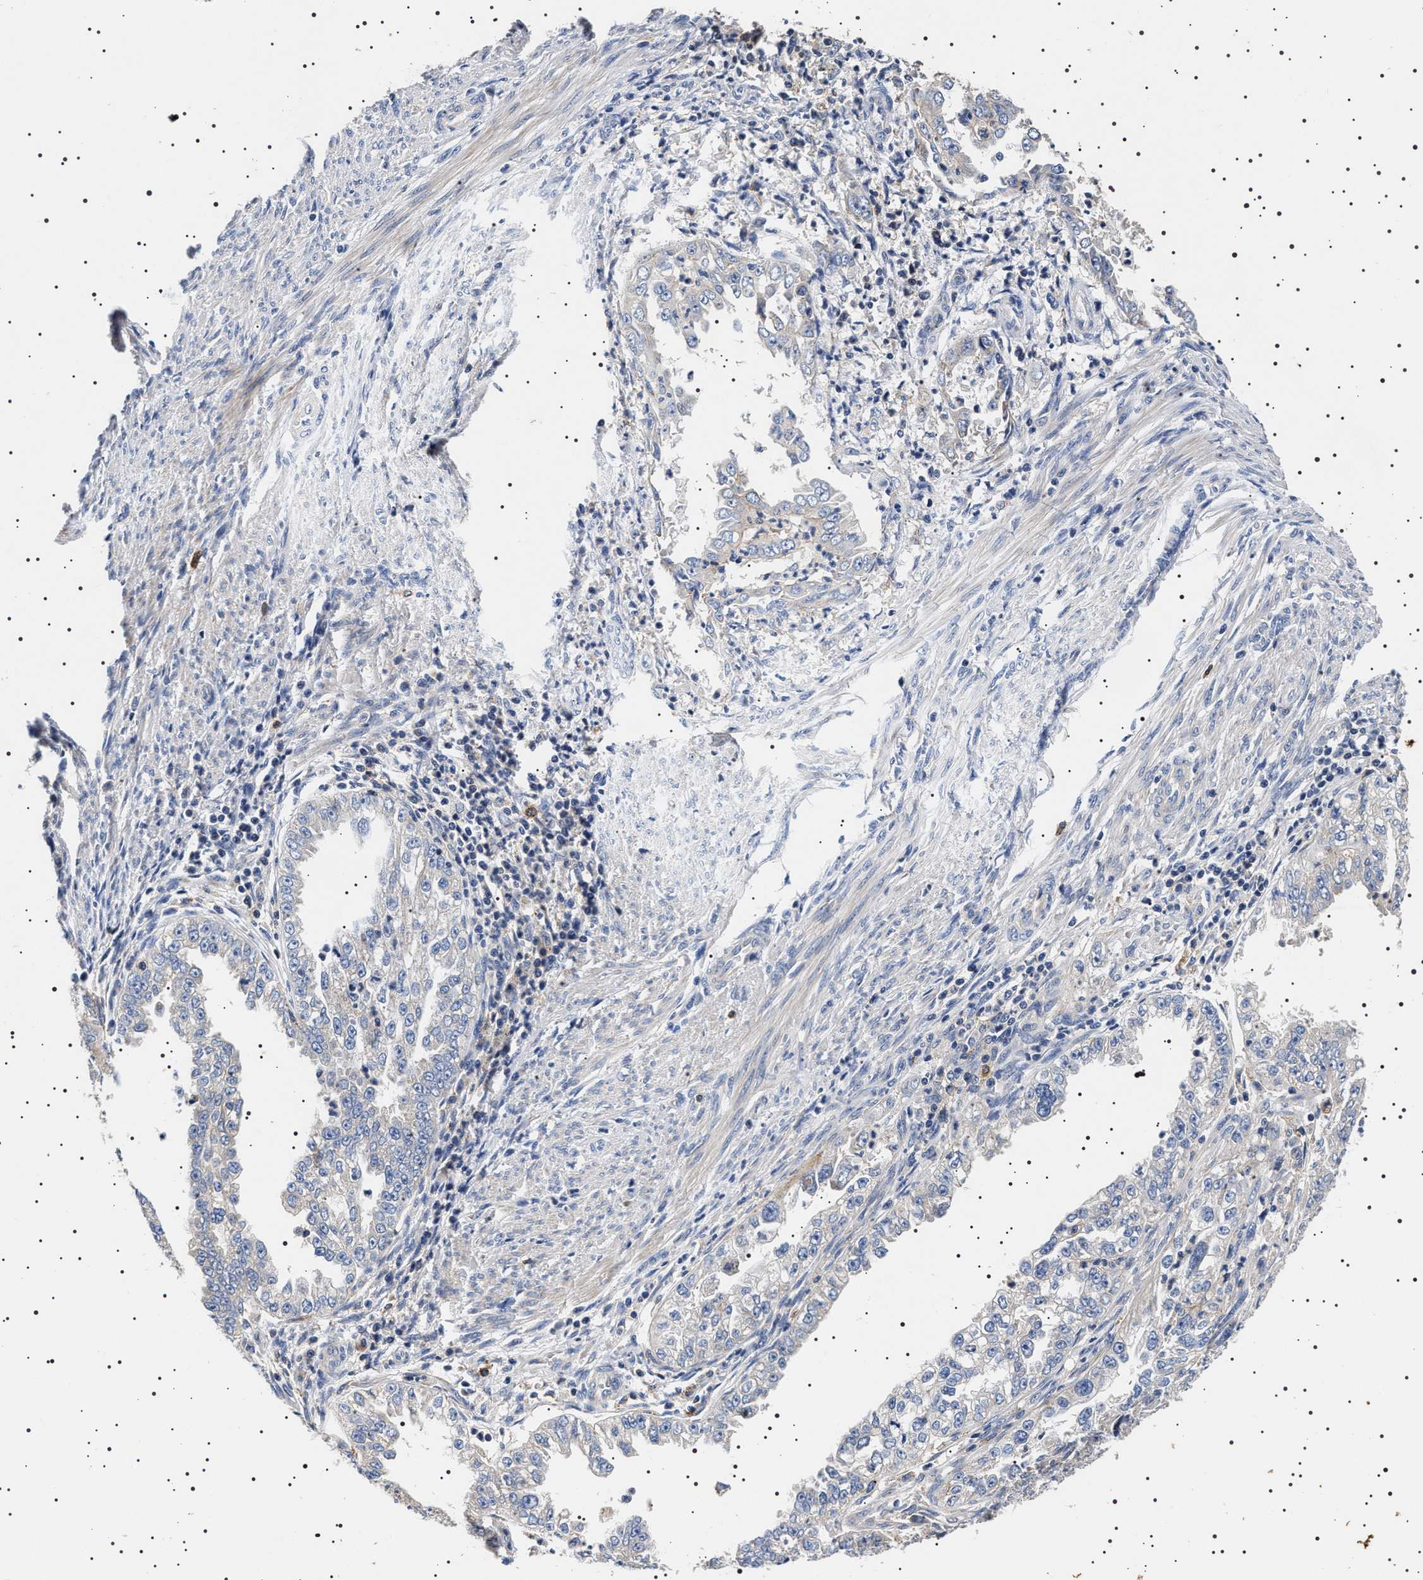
{"staining": {"intensity": "negative", "quantity": "none", "location": "none"}, "tissue": "endometrial cancer", "cell_type": "Tumor cells", "image_type": "cancer", "snomed": [{"axis": "morphology", "description": "Adenocarcinoma, NOS"}, {"axis": "topography", "description": "Endometrium"}], "caption": "Tumor cells are negative for protein expression in human adenocarcinoma (endometrial).", "gene": "SLC4A7", "patient": {"sex": "female", "age": 85}}